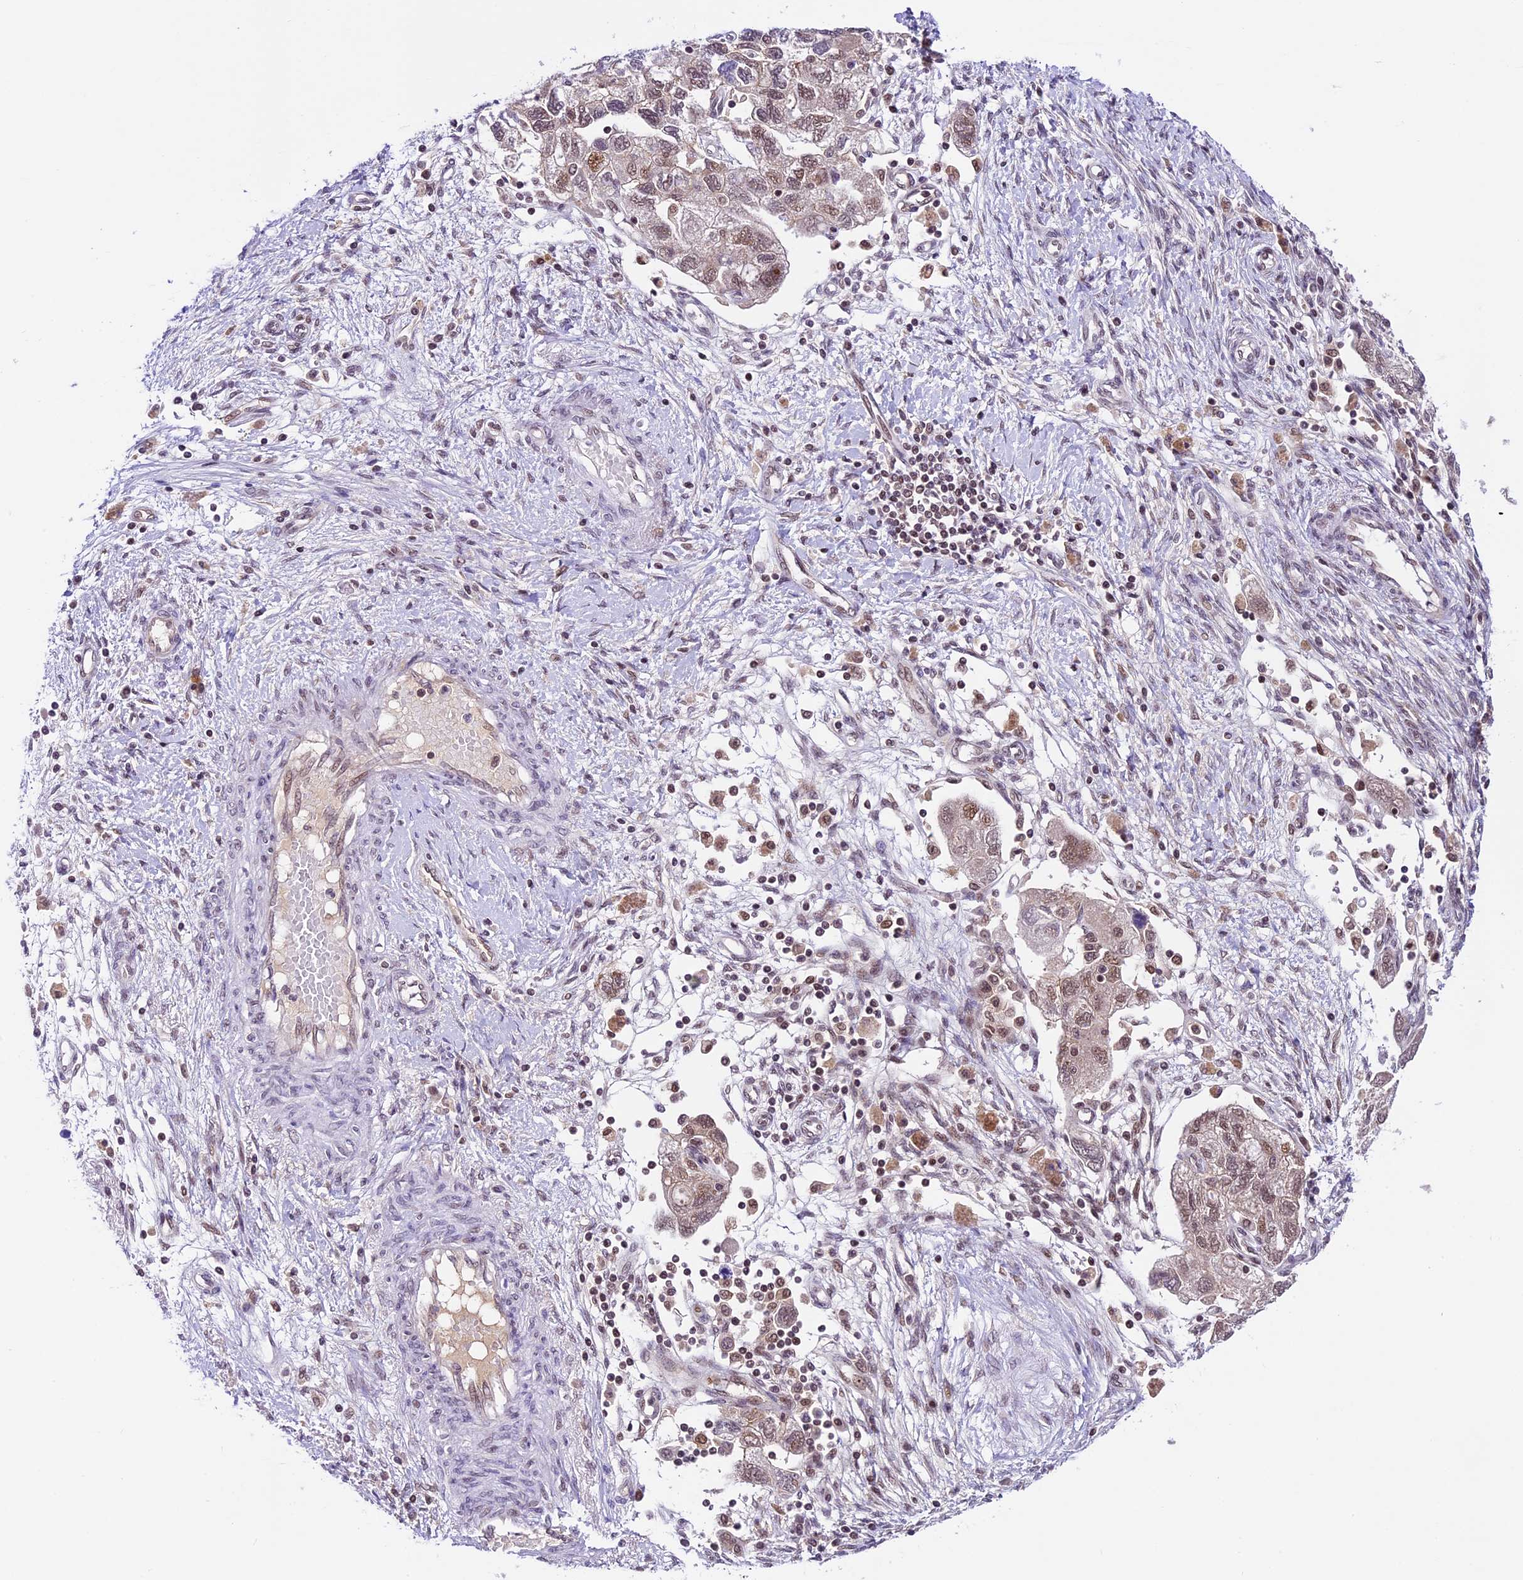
{"staining": {"intensity": "moderate", "quantity": "<25%", "location": "nuclear"}, "tissue": "ovarian cancer", "cell_type": "Tumor cells", "image_type": "cancer", "snomed": [{"axis": "morphology", "description": "Carcinoma, NOS"}, {"axis": "morphology", "description": "Cystadenocarcinoma, serous, NOS"}, {"axis": "topography", "description": "Ovary"}], "caption": "This is a micrograph of IHC staining of carcinoma (ovarian), which shows moderate staining in the nuclear of tumor cells.", "gene": "SHKBP1", "patient": {"sex": "female", "age": 69}}